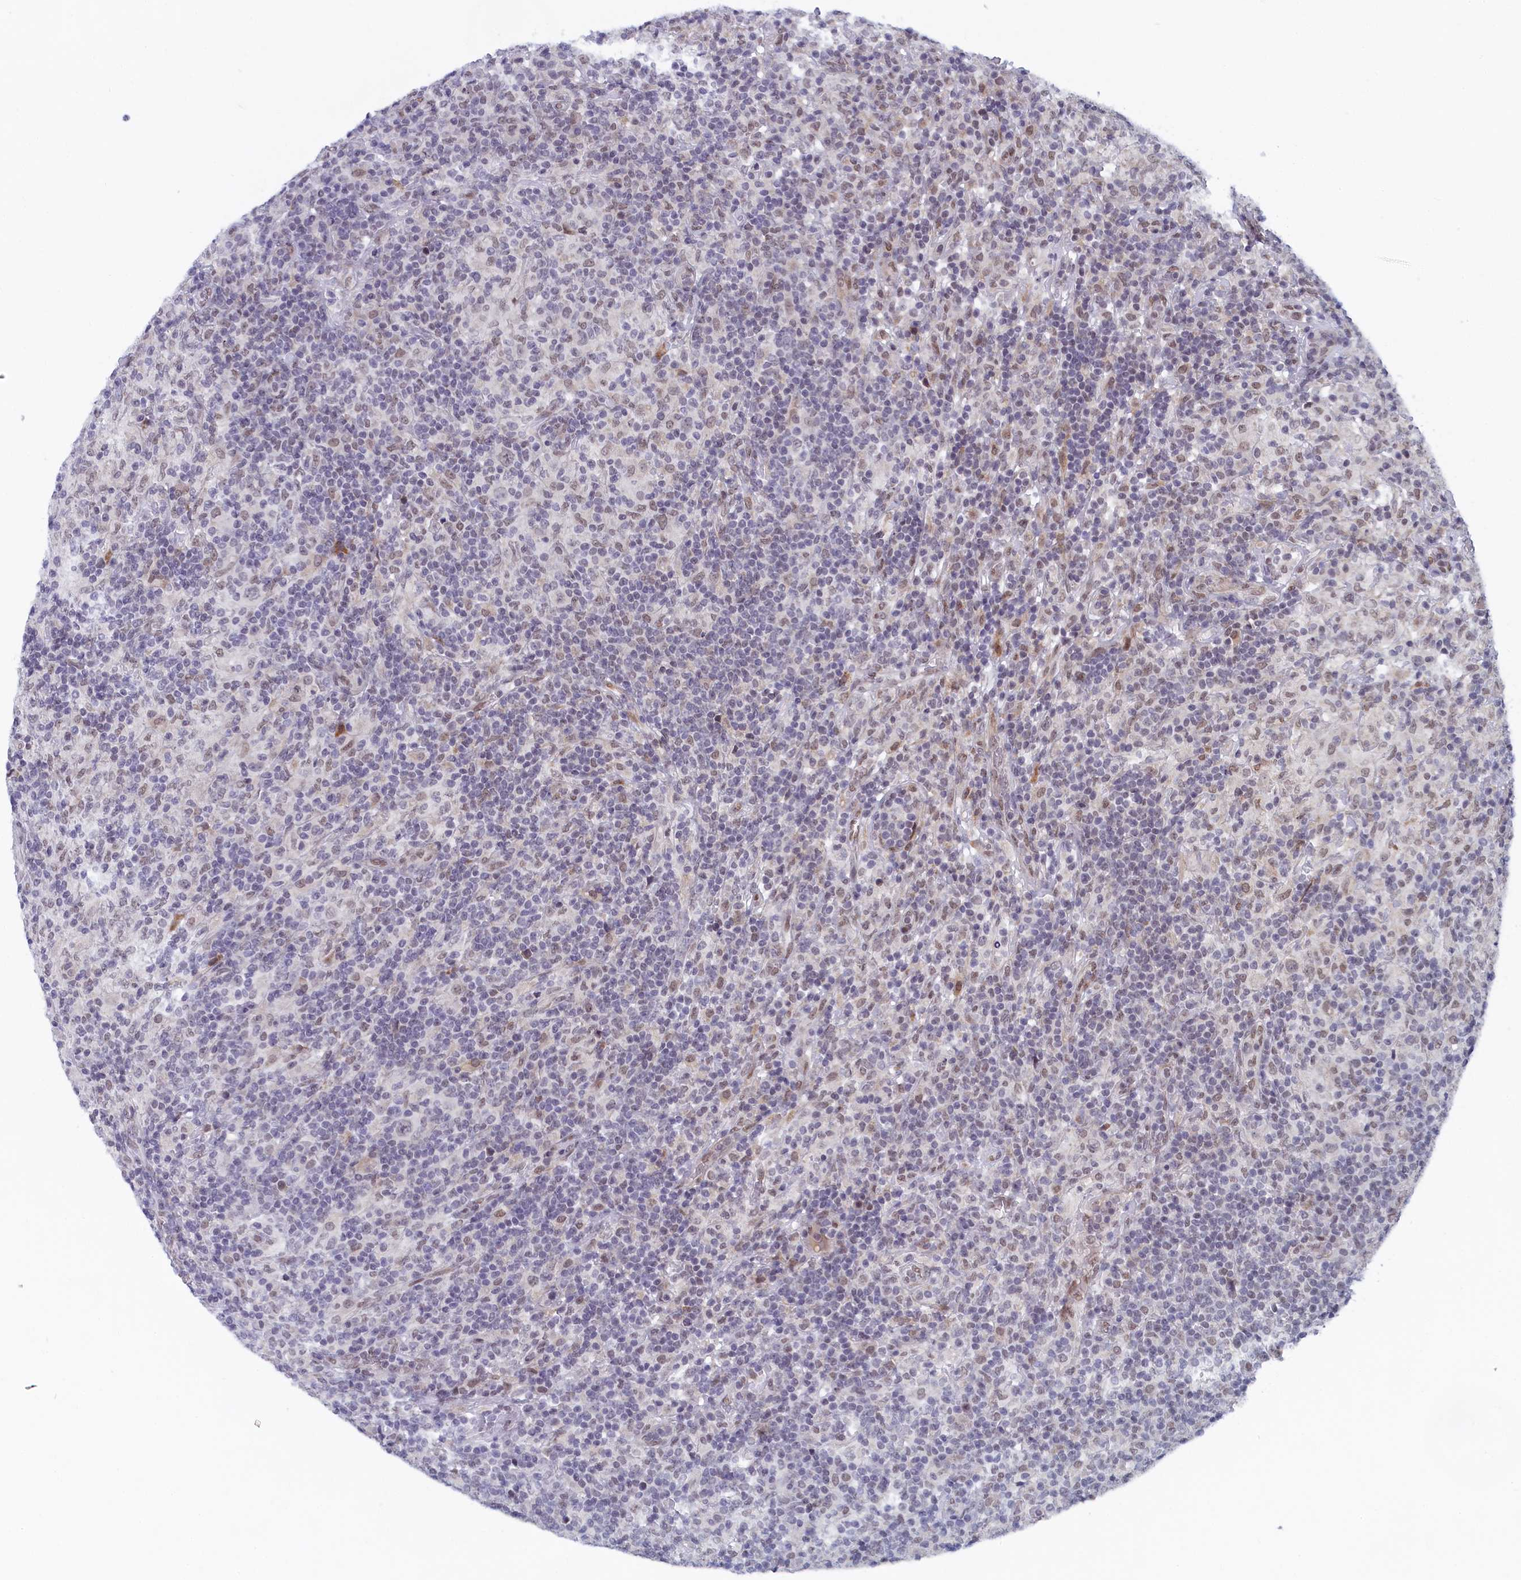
{"staining": {"intensity": "weak", "quantity": "<25%", "location": "nuclear"}, "tissue": "lymphoma", "cell_type": "Tumor cells", "image_type": "cancer", "snomed": [{"axis": "morphology", "description": "Hodgkin's disease, NOS"}, {"axis": "topography", "description": "Lymph node"}], "caption": "There is no significant expression in tumor cells of Hodgkin's disease.", "gene": "DNAJC17", "patient": {"sex": "male", "age": 70}}